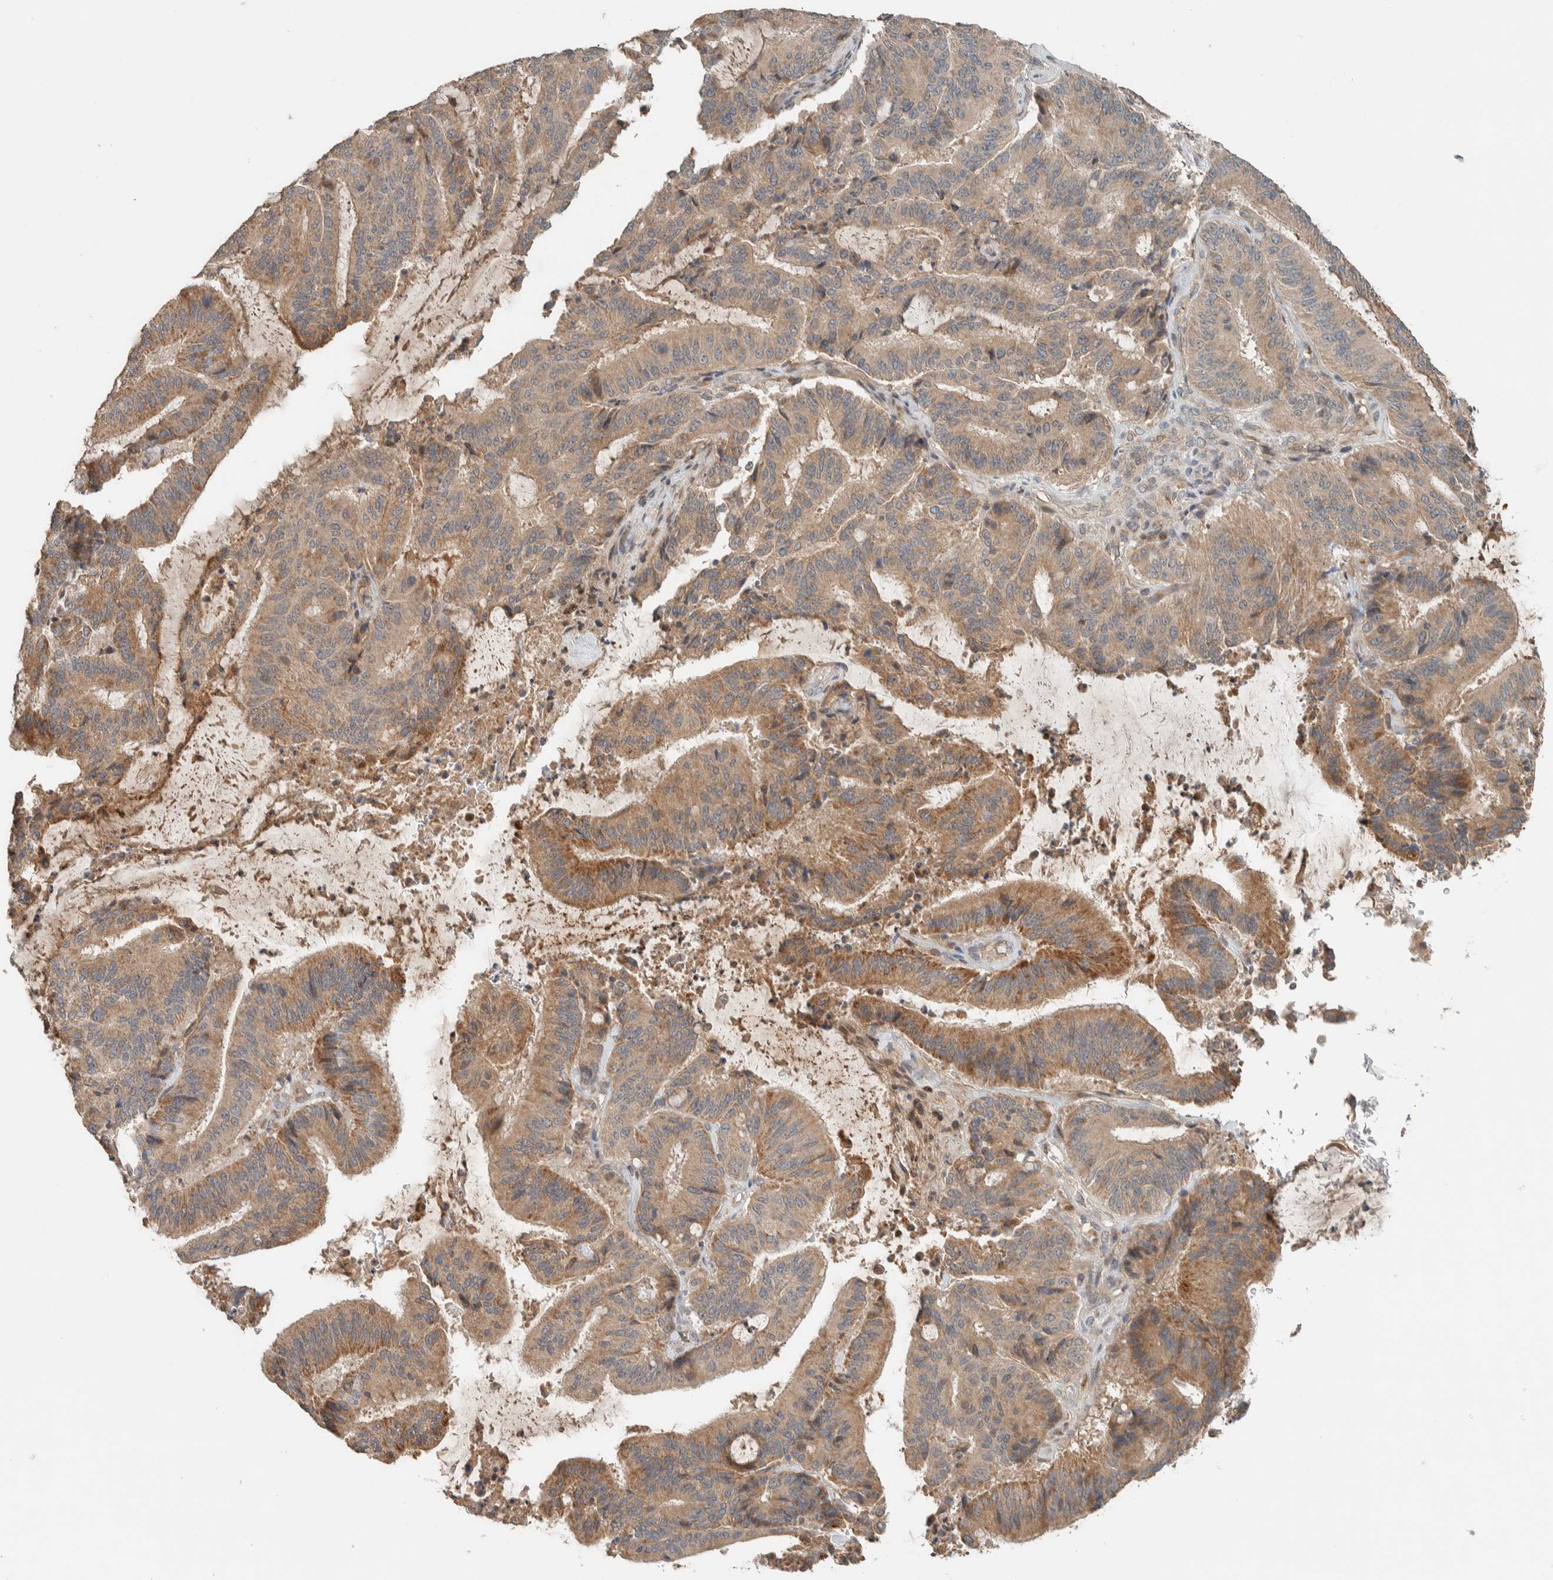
{"staining": {"intensity": "moderate", "quantity": ">75%", "location": "cytoplasmic/membranous"}, "tissue": "liver cancer", "cell_type": "Tumor cells", "image_type": "cancer", "snomed": [{"axis": "morphology", "description": "Normal tissue, NOS"}, {"axis": "morphology", "description": "Cholangiocarcinoma"}, {"axis": "topography", "description": "Liver"}, {"axis": "topography", "description": "Peripheral nerve tissue"}], "caption": "Tumor cells exhibit medium levels of moderate cytoplasmic/membranous expression in about >75% of cells in human liver cholangiocarcinoma.", "gene": "NBR1", "patient": {"sex": "female", "age": 73}}